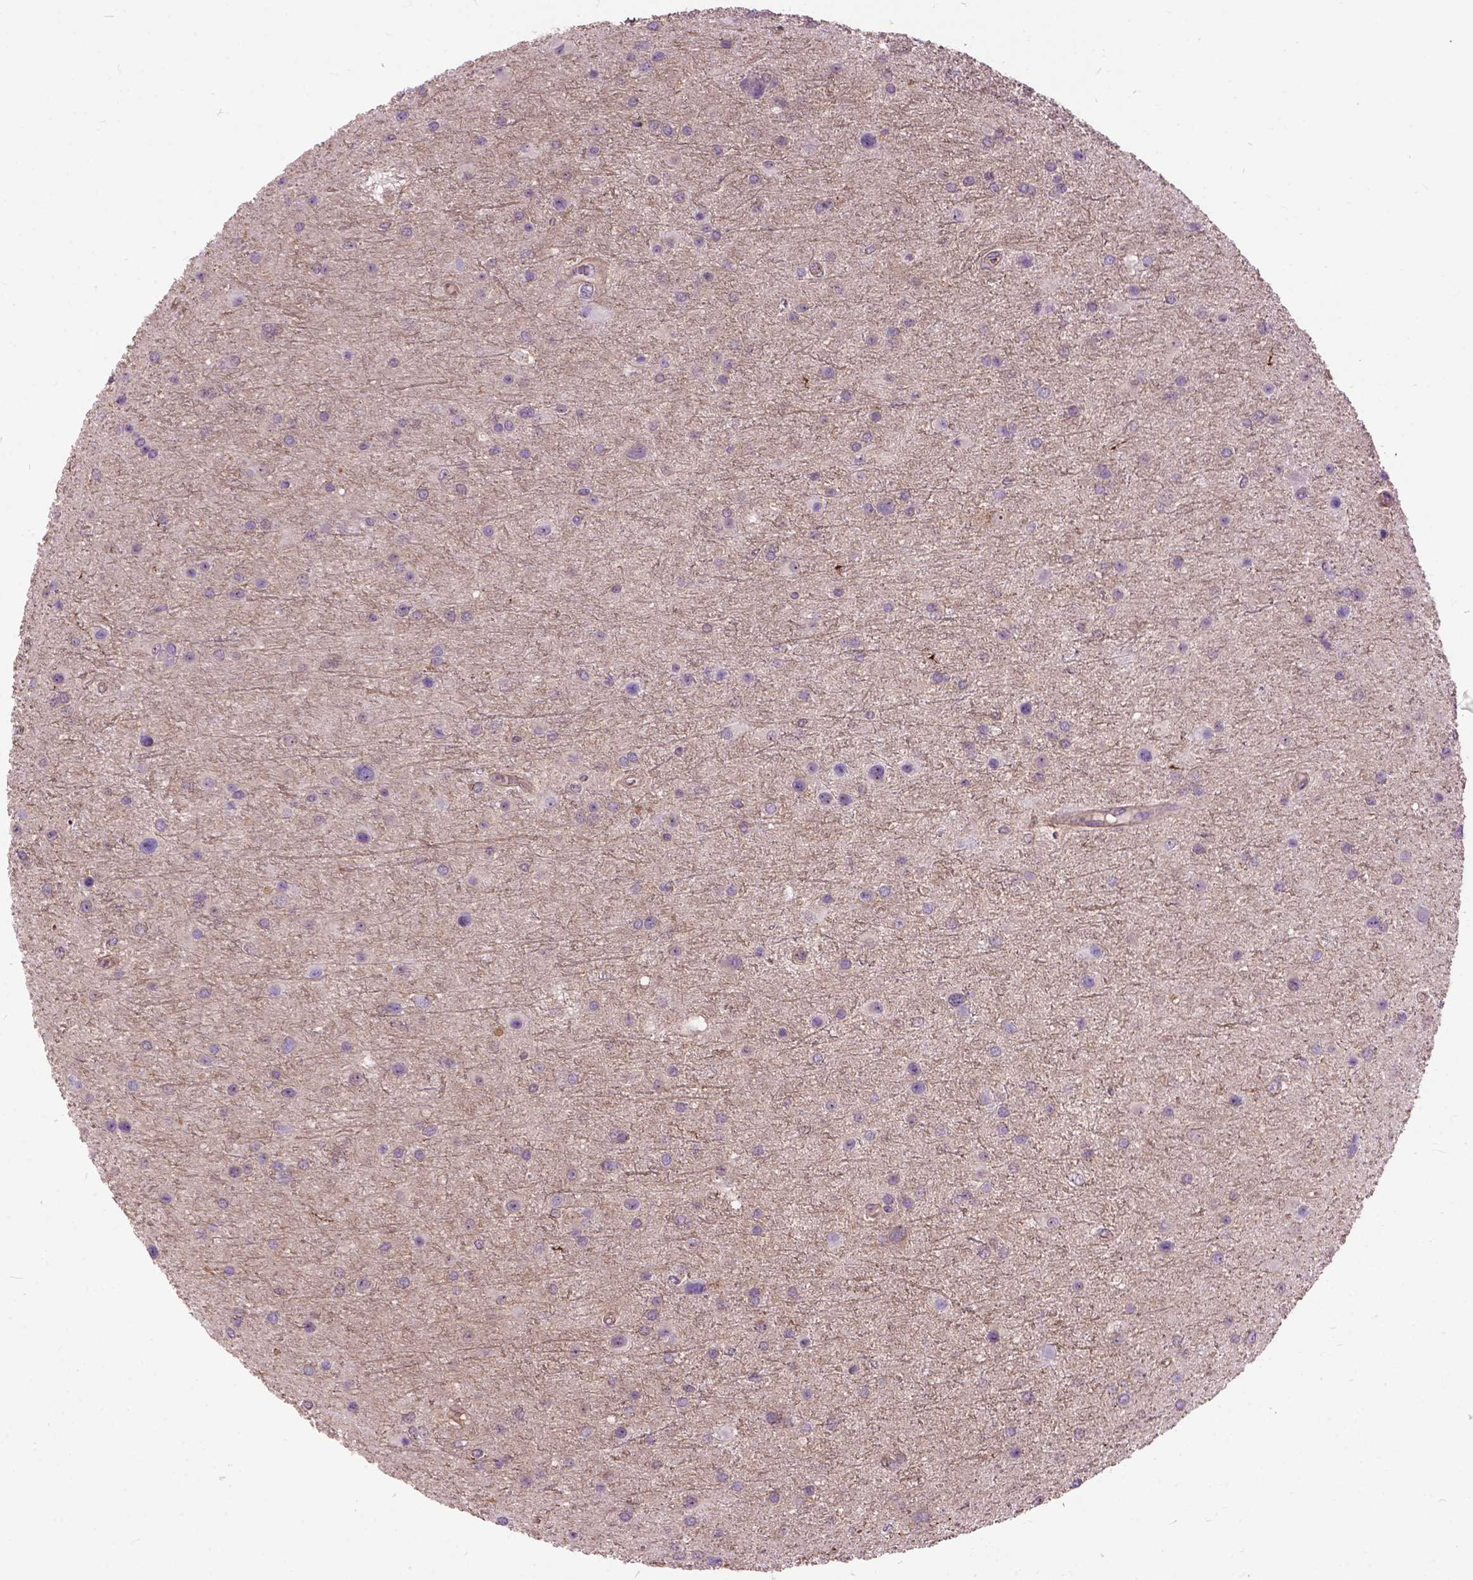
{"staining": {"intensity": "negative", "quantity": "none", "location": "none"}, "tissue": "glioma", "cell_type": "Tumor cells", "image_type": "cancer", "snomed": [{"axis": "morphology", "description": "Glioma, malignant, Low grade"}, {"axis": "topography", "description": "Brain"}], "caption": "Image shows no protein positivity in tumor cells of malignant glioma (low-grade) tissue. Brightfield microscopy of immunohistochemistry stained with DAB (3,3'-diaminobenzidine) (brown) and hematoxylin (blue), captured at high magnification.", "gene": "MAPT", "patient": {"sex": "female", "age": 32}}